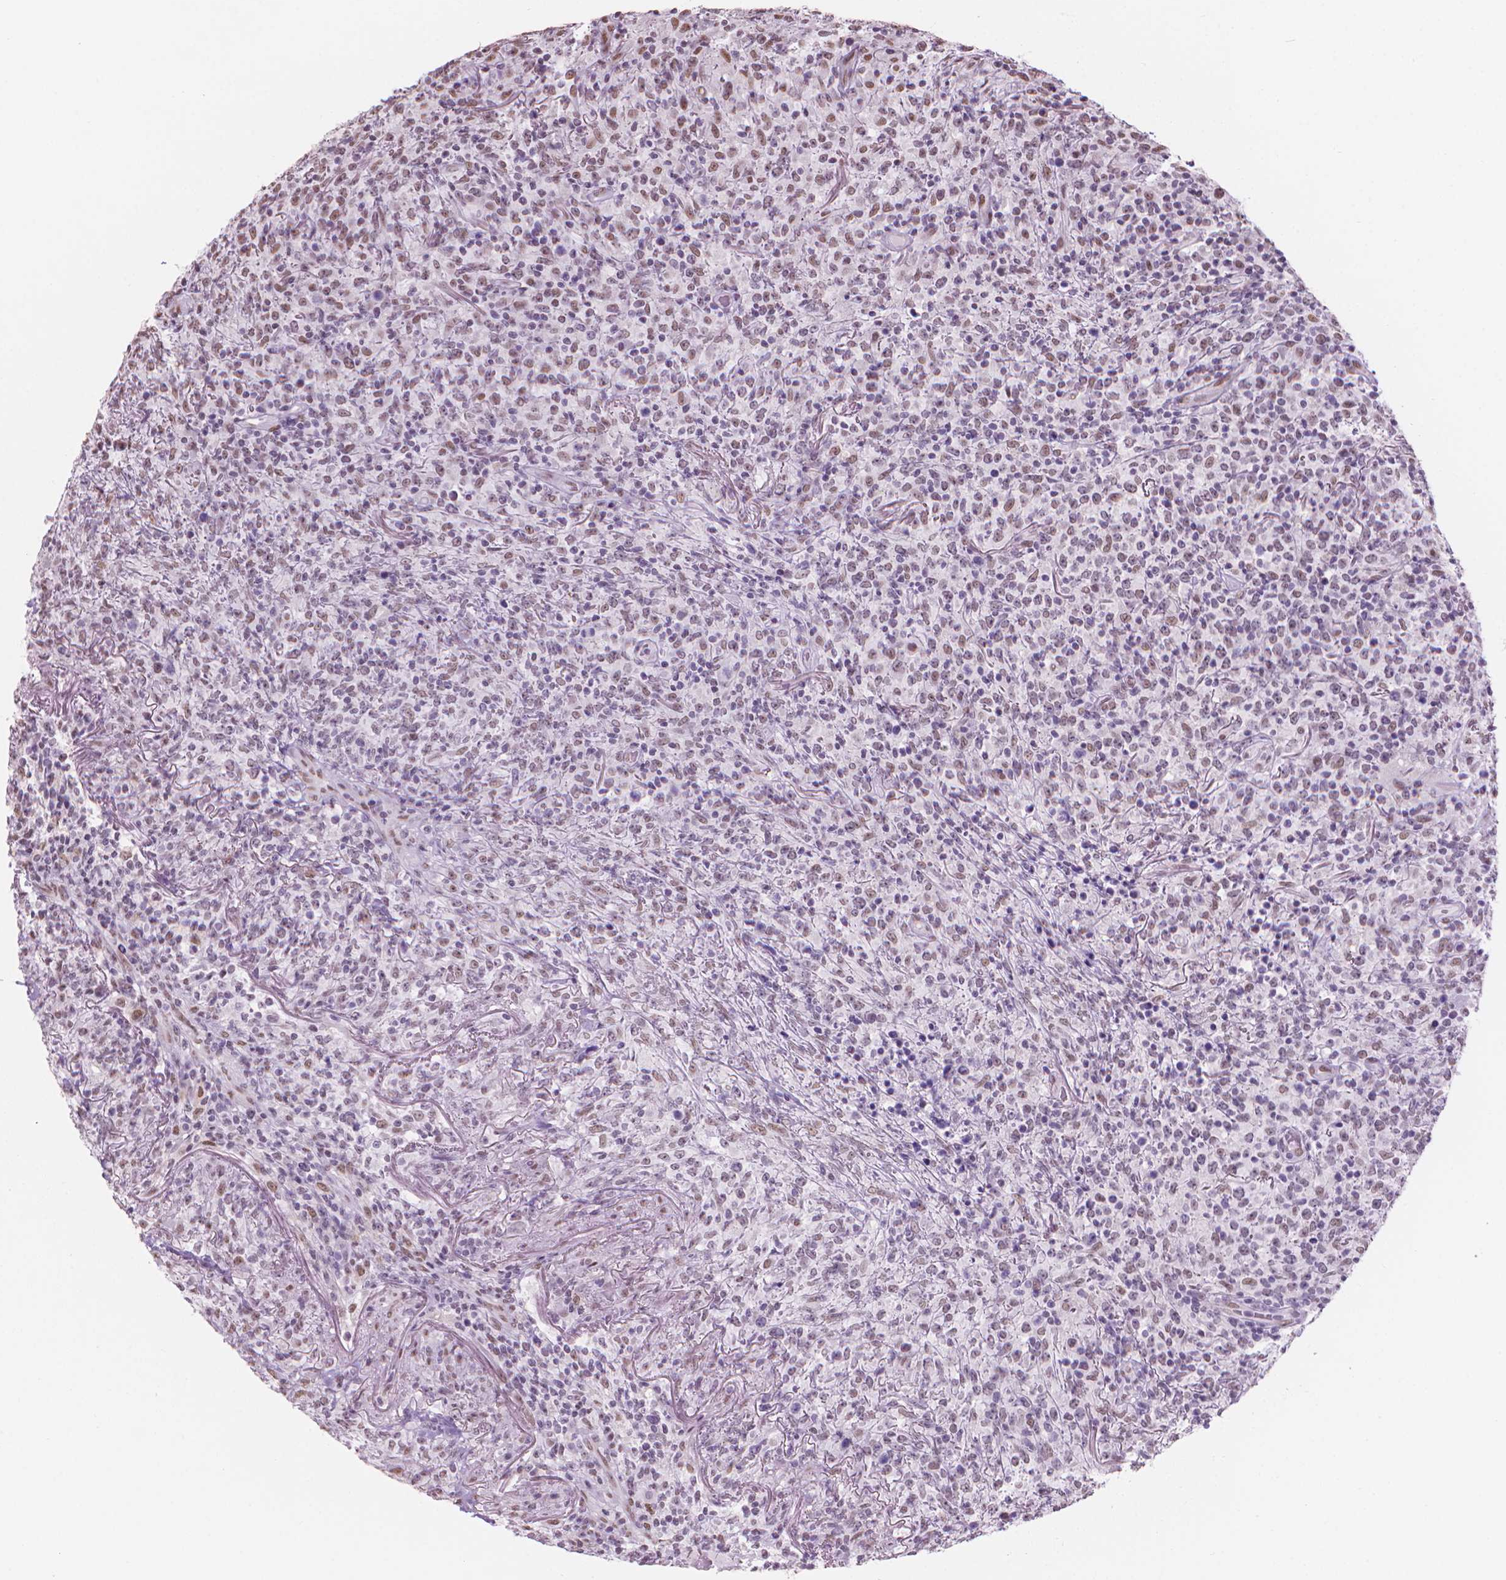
{"staining": {"intensity": "weak", "quantity": "<25%", "location": "nuclear"}, "tissue": "lymphoma", "cell_type": "Tumor cells", "image_type": "cancer", "snomed": [{"axis": "morphology", "description": "Malignant lymphoma, non-Hodgkin's type, High grade"}, {"axis": "topography", "description": "Lung"}], "caption": "This is an IHC photomicrograph of human malignant lymphoma, non-Hodgkin's type (high-grade). There is no positivity in tumor cells.", "gene": "PIAS2", "patient": {"sex": "male", "age": 79}}